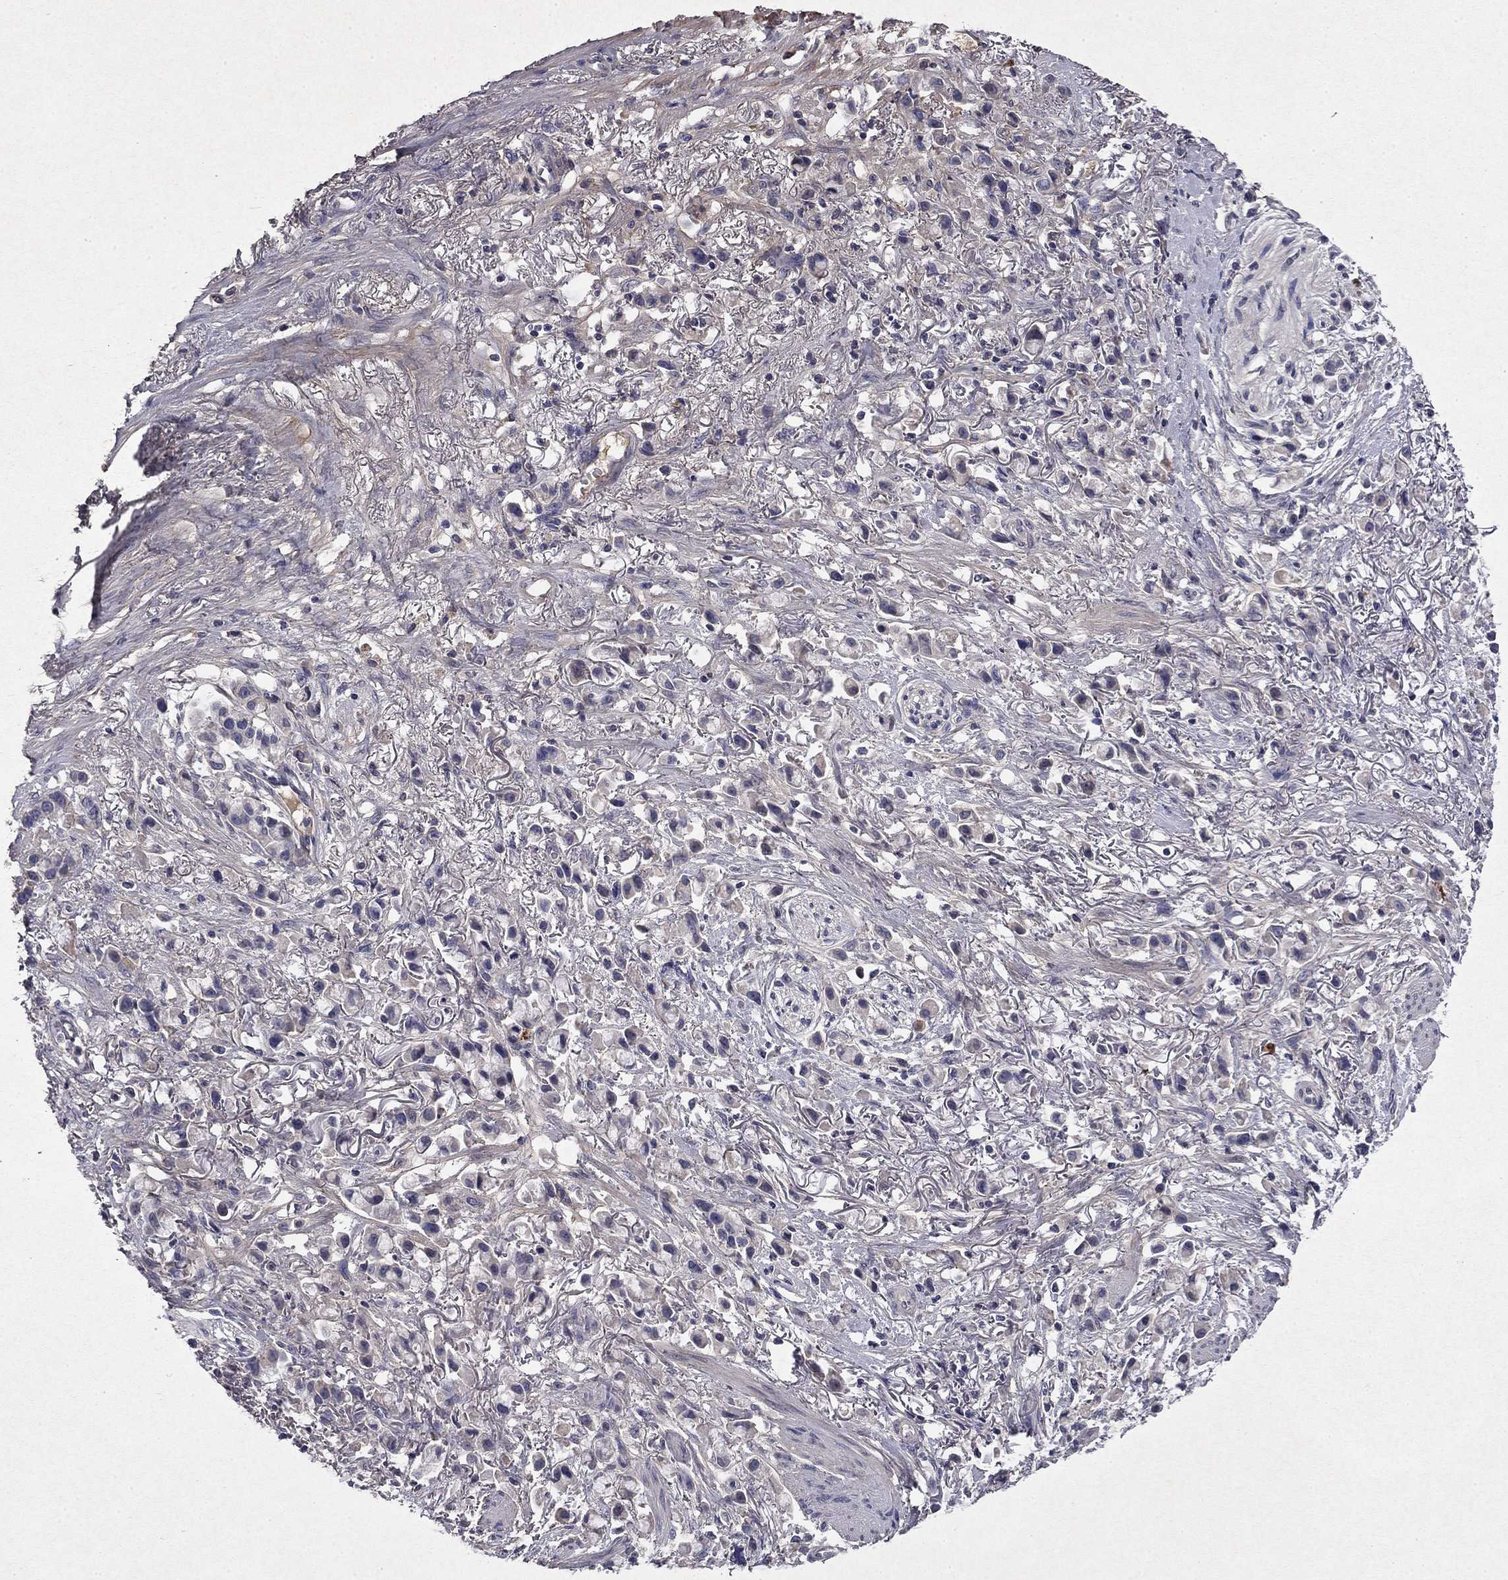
{"staining": {"intensity": "negative", "quantity": "none", "location": "none"}, "tissue": "stomach cancer", "cell_type": "Tumor cells", "image_type": "cancer", "snomed": [{"axis": "morphology", "description": "Adenocarcinoma, NOS"}, {"axis": "topography", "description": "Stomach"}], "caption": "This is a photomicrograph of IHC staining of stomach cancer (adenocarcinoma), which shows no positivity in tumor cells. (DAB (3,3'-diaminobenzidine) IHC visualized using brightfield microscopy, high magnification).", "gene": "COL2A1", "patient": {"sex": "female", "age": 81}}